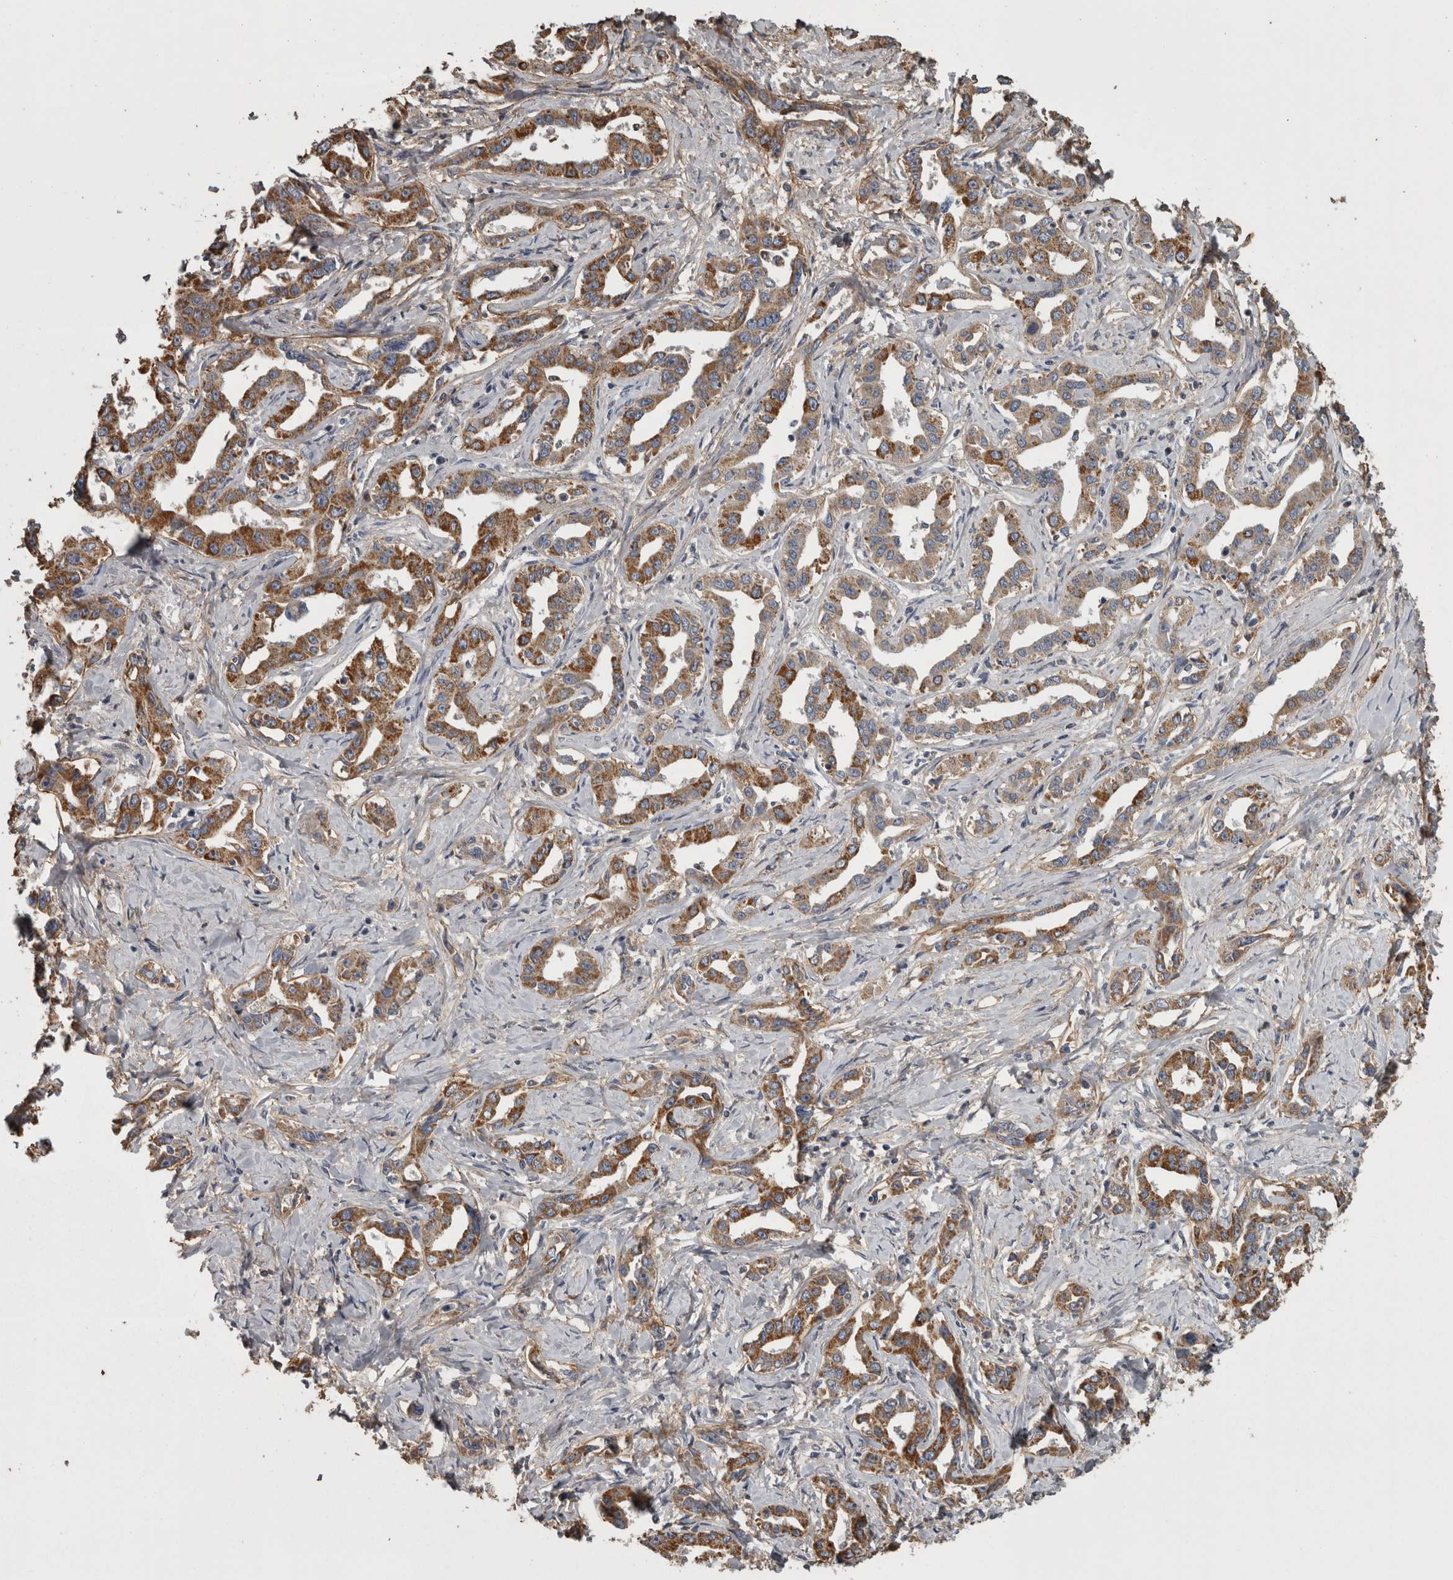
{"staining": {"intensity": "moderate", "quantity": ">75%", "location": "cytoplasmic/membranous"}, "tissue": "liver cancer", "cell_type": "Tumor cells", "image_type": "cancer", "snomed": [{"axis": "morphology", "description": "Cholangiocarcinoma"}, {"axis": "topography", "description": "Liver"}], "caption": "Tumor cells demonstrate medium levels of moderate cytoplasmic/membranous staining in approximately >75% of cells in human cholangiocarcinoma (liver).", "gene": "FRK", "patient": {"sex": "male", "age": 59}}